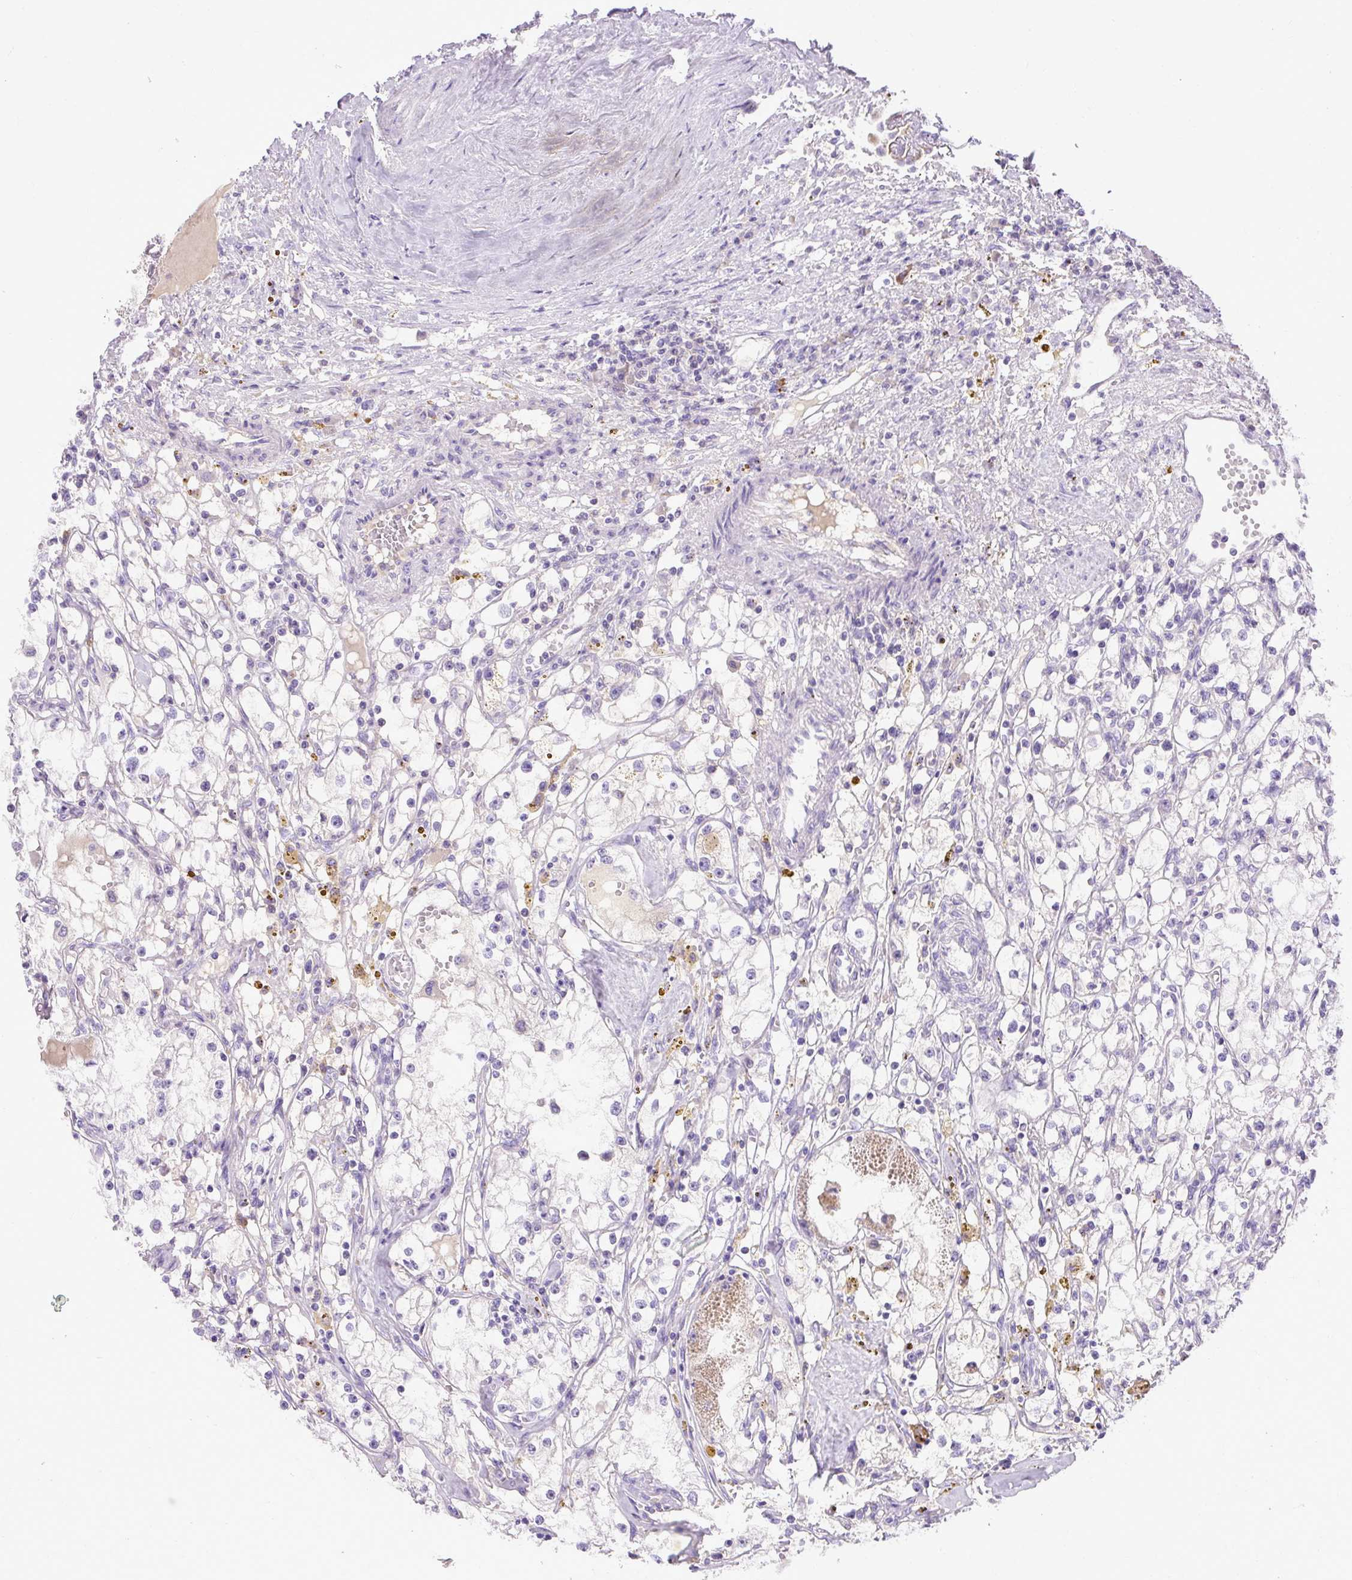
{"staining": {"intensity": "negative", "quantity": "none", "location": "none"}, "tissue": "renal cancer", "cell_type": "Tumor cells", "image_type": "cancer", "snomed": [{"axis": "morphology", "description": "Adenocarcinoma, NOS"}, {"axis": "topography", "description": "Kidney"}], "caption": "Immunohistochemistry (IHC) histopathology image of human renal cancer (adenocarcinoma) stained for a protein (brown), which demonstrates no expression in tumor cells.", "gene": "SPTBN5", "patient": {"sex": "male", "age": 56}}